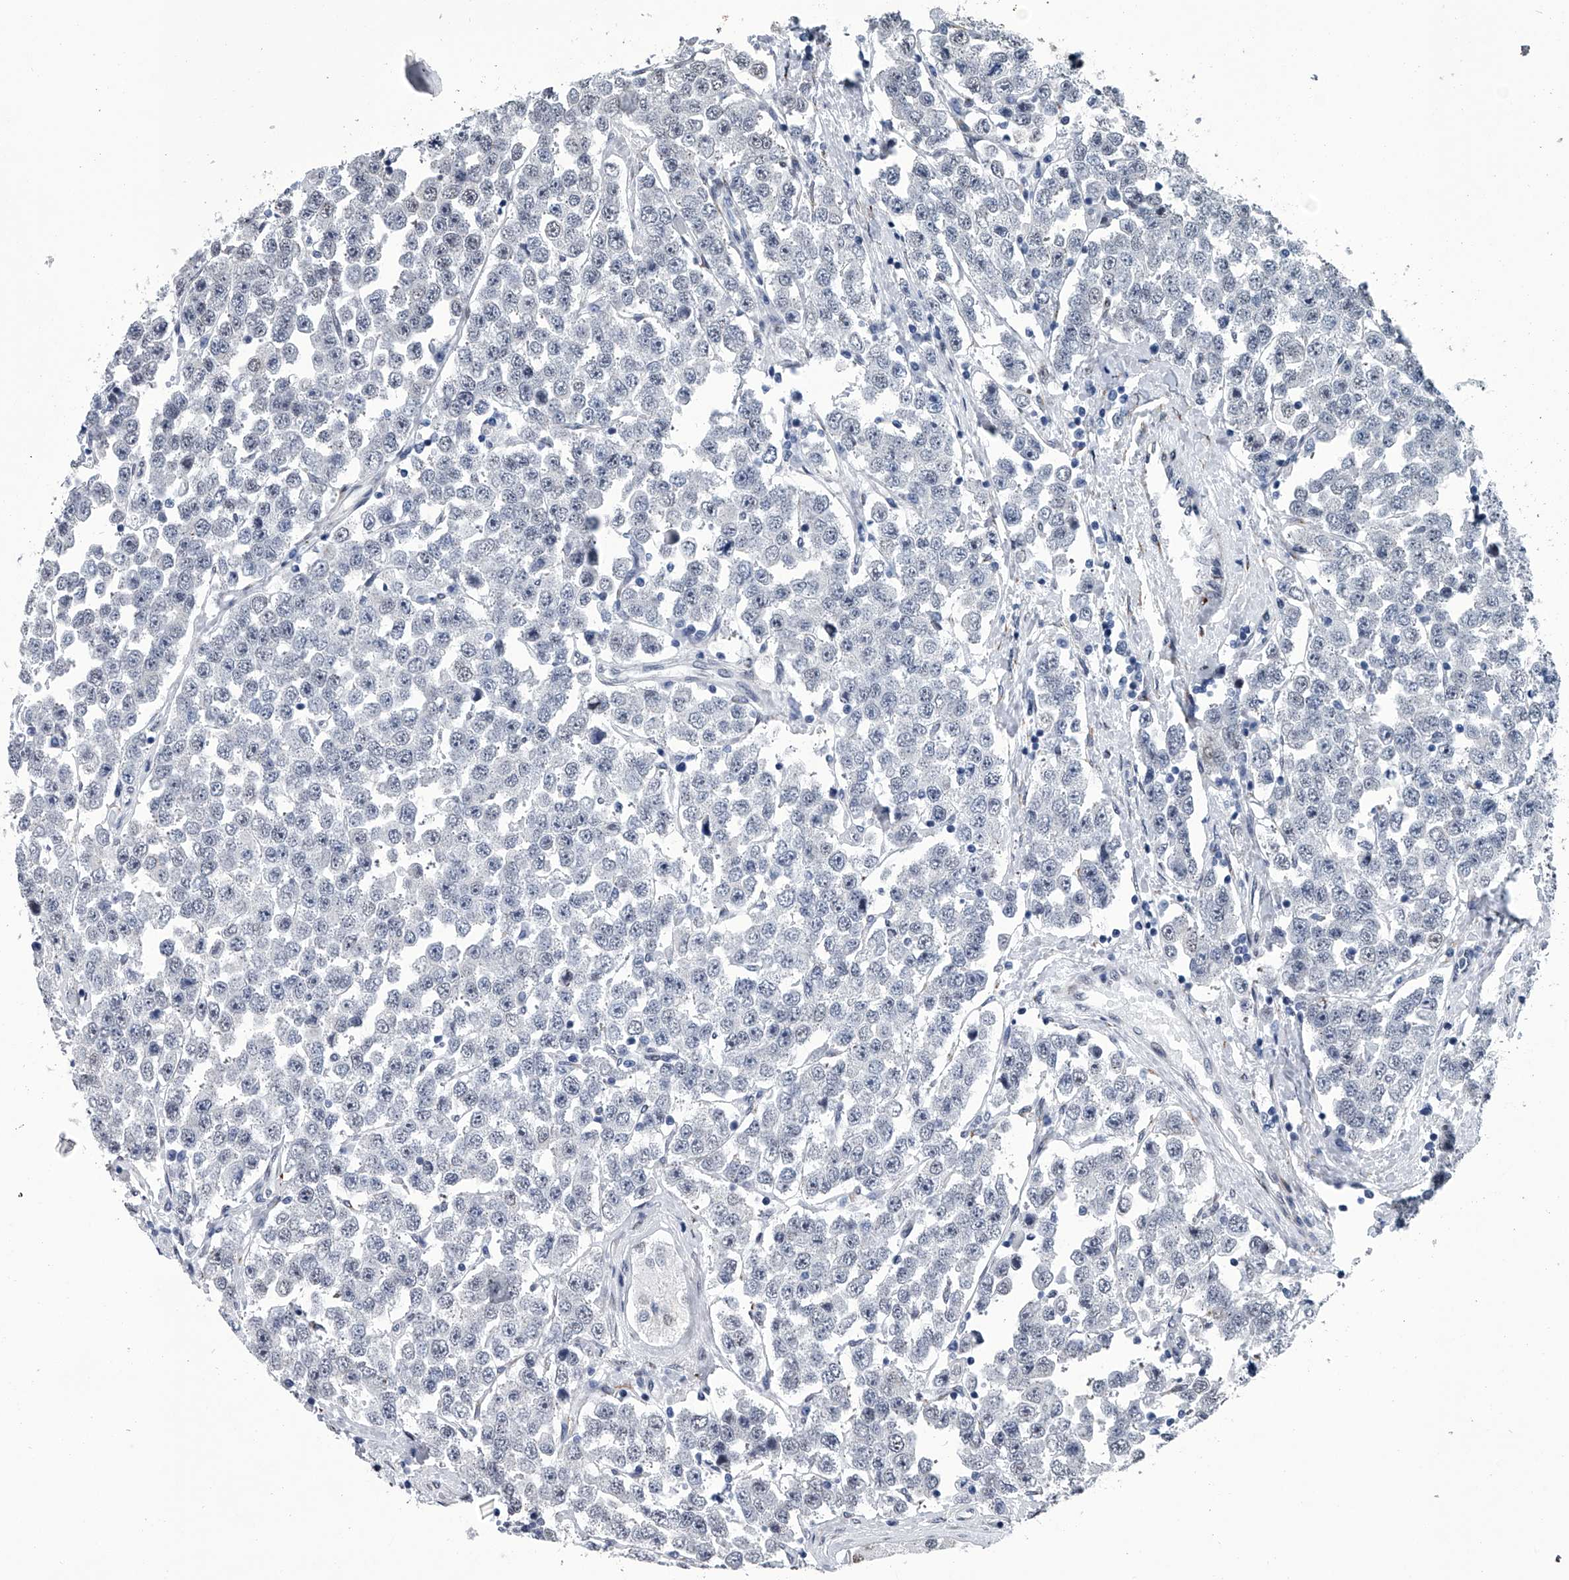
{"staining": {"intensity": "negative", "quantity": "none", "location": "none"}, "tissue": "testis cancer", "cell_type": "Tumor cells", "image_type": "cancer", "snomed": [{"axis": "morphology", "description": "Seminoma, NOS"}, {"axis": "topography", "description": "Testis"}], "caption": "Tumor cells show no significant protein positivity in testis seminoma.", "gene": "PPP2R5D", "patient": {"sex": "male", "age": 28}}